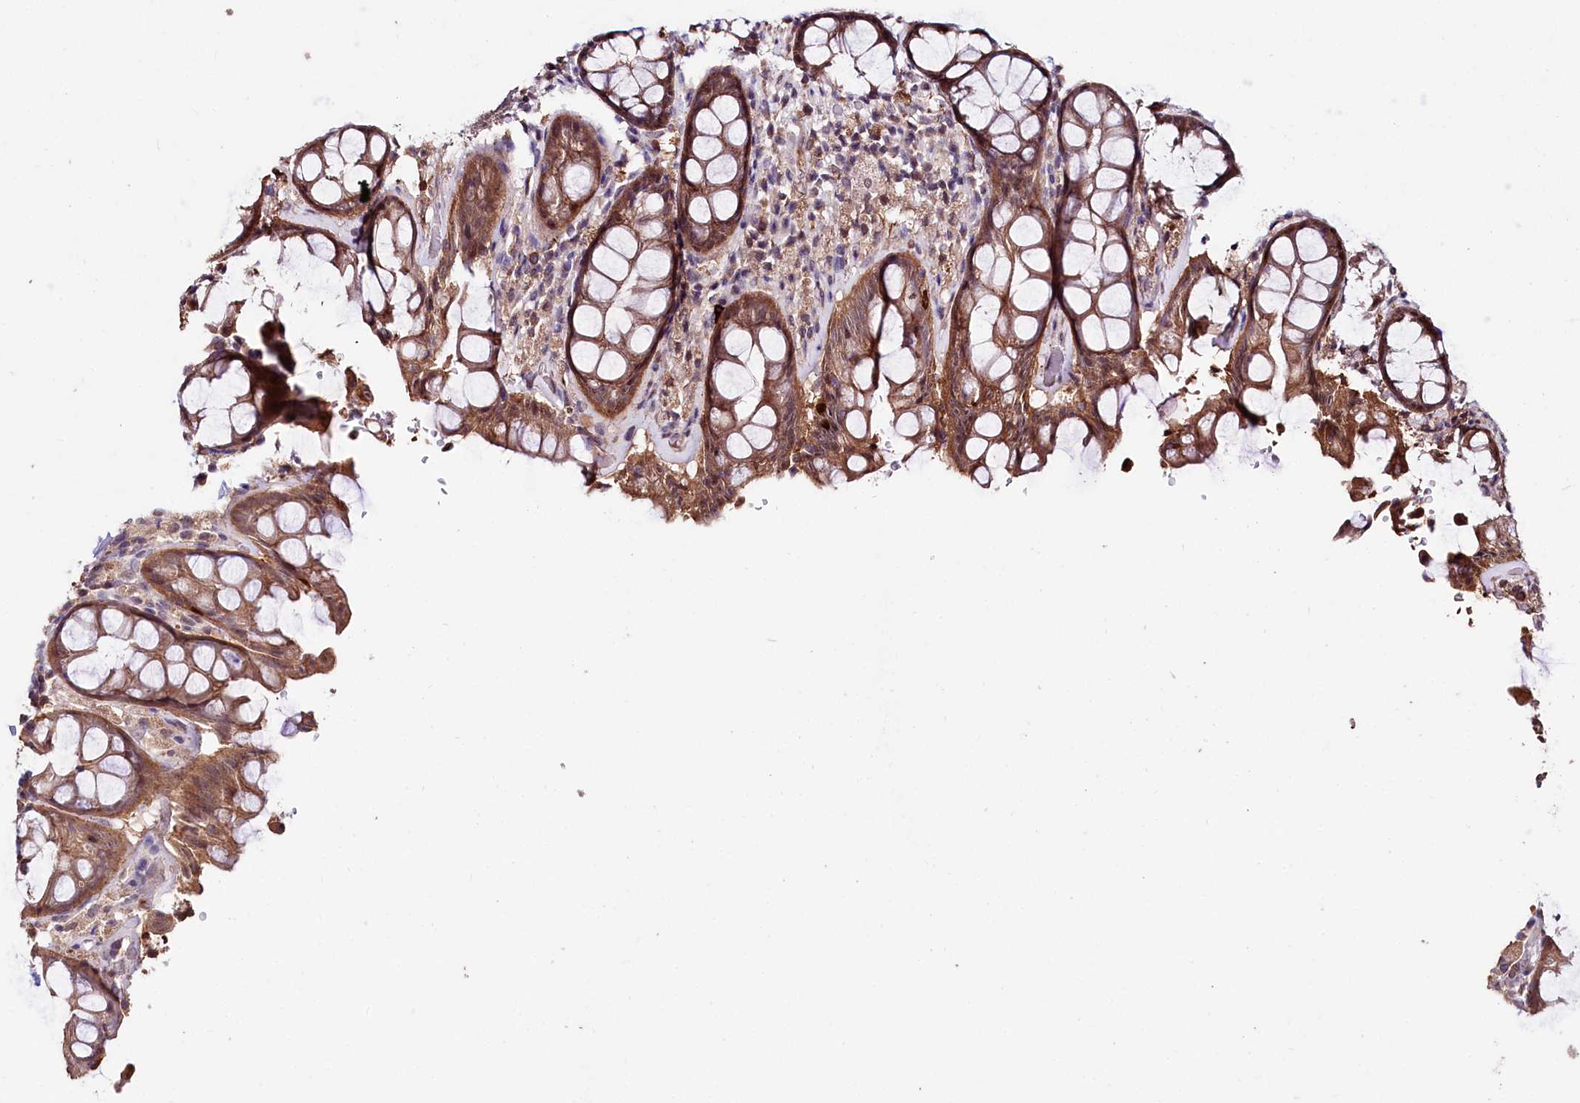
{"staining": {"intensity": "moderate", "quantity": ">75%", "location": "cytoplasmic/membranous"}, "tissue": "rectum", "cell_type": "Glandular cells", "image_type": "normal", "snomed": [{"axis": "morphology", "description": "Normal tissue, NOS"}, {"axis": "topography", "description": "Rectum"}], "caption": "DAB (3,3'-diaminobenzidine) immunohistochemical staining of normal rectum demonstrates moderate cytoplasmic/membranous protein expression in approximately >75% of glandular cells.", "gene": "KLRB1", "patient": {"sex": "male", "age": 64}}